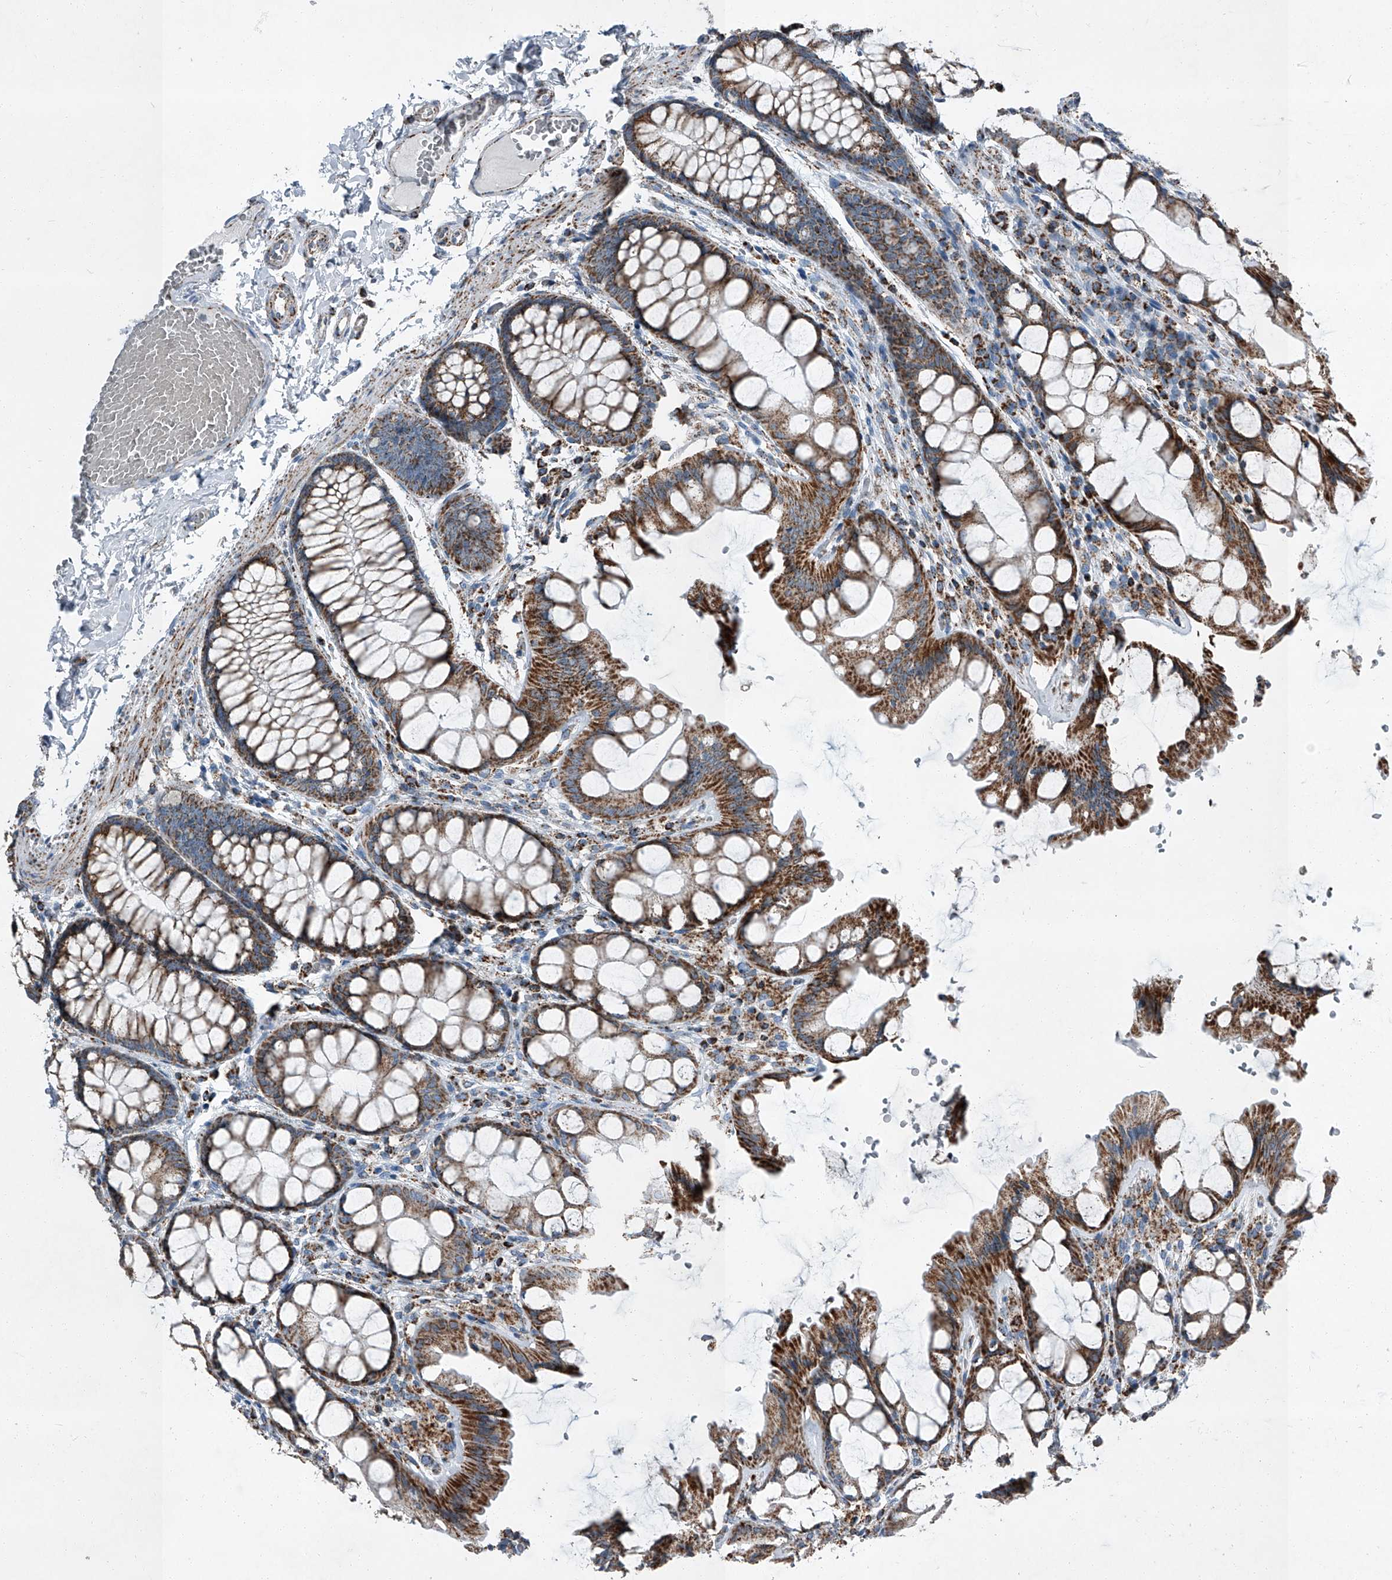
{"staining": {"intensity": "moderate", "quantity": ">75%", "location": "cytoplasmic/membranous"}, "tissue": "colon", "cell_type": "Endothelial cells", "image_type": "normal", "snomed": [{"axis": "morphology", "description": "Normal tissue, NOS"}, {"axis": "topography", "description": "Colon"}], "caption": "Colon stained for a protein (brown) demonstrates moderate cytoplasmic/membranous positive positivity in about >75% of endothelial cells.", "gene": "CHRNA7", "patient": {"sex": "male", "age": 47}}